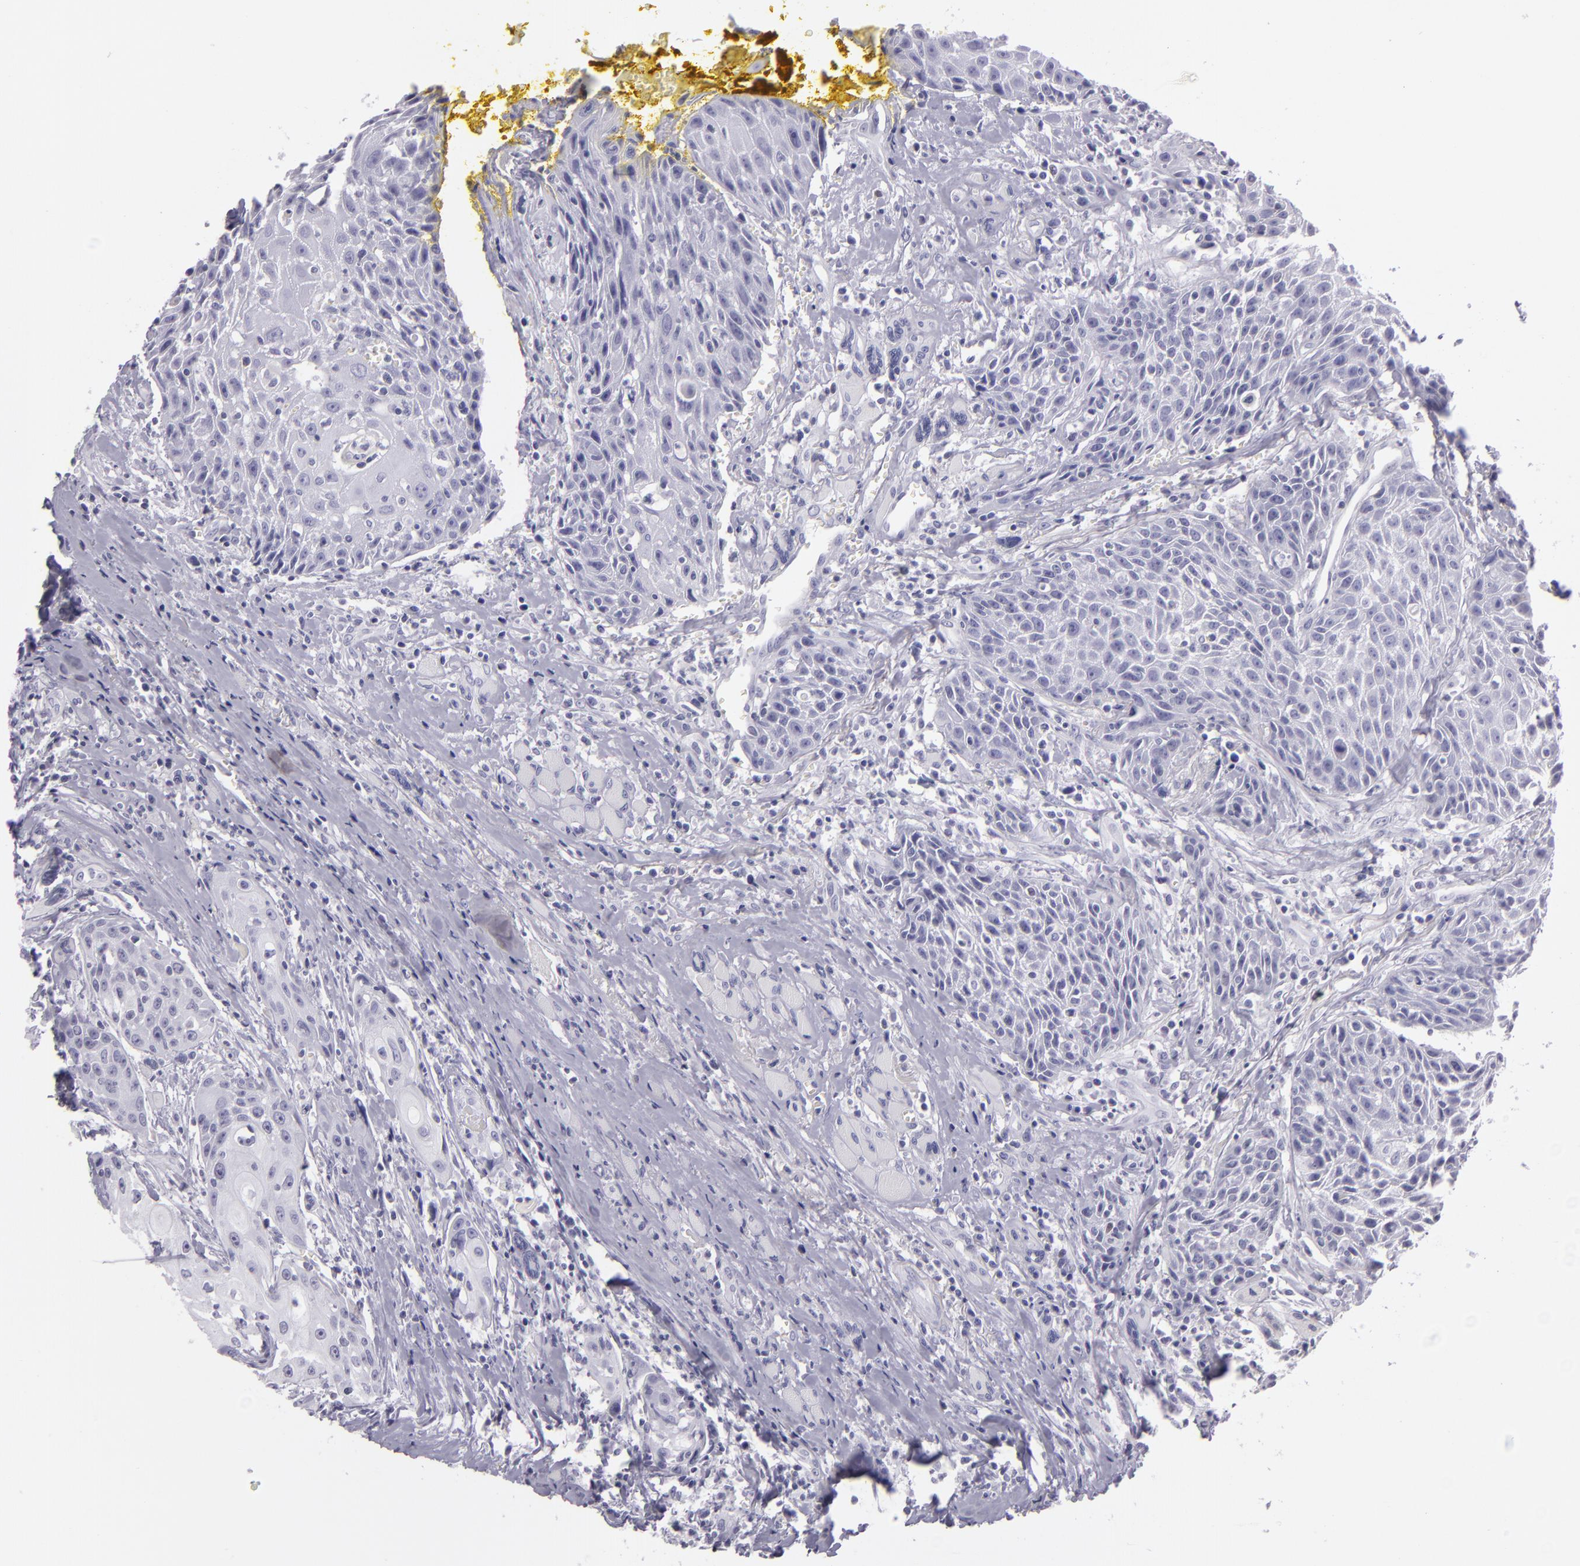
{"staining": {"intensity": "negative", "quantity": "none", "location": "none"}, "tissue": "head and neck cancer", "cell_type": "Tumor cells", "image_type": "cancer", "snomed": [{"axis": "morphology", "description": "Squamous cell carcinoma, NOS"}, {"axis": "topography", "description": "Oral tissue"}, {"axis": "topography", "description": "Head-Neck"}], "caption": "IHC histopathology image of head and neck squamous cell carcinoma stained for a protein (brown), which exhibits no positivity in tumor cells.", "gene": "MCM3", "patient": {"sex": "female", "age": 82}}